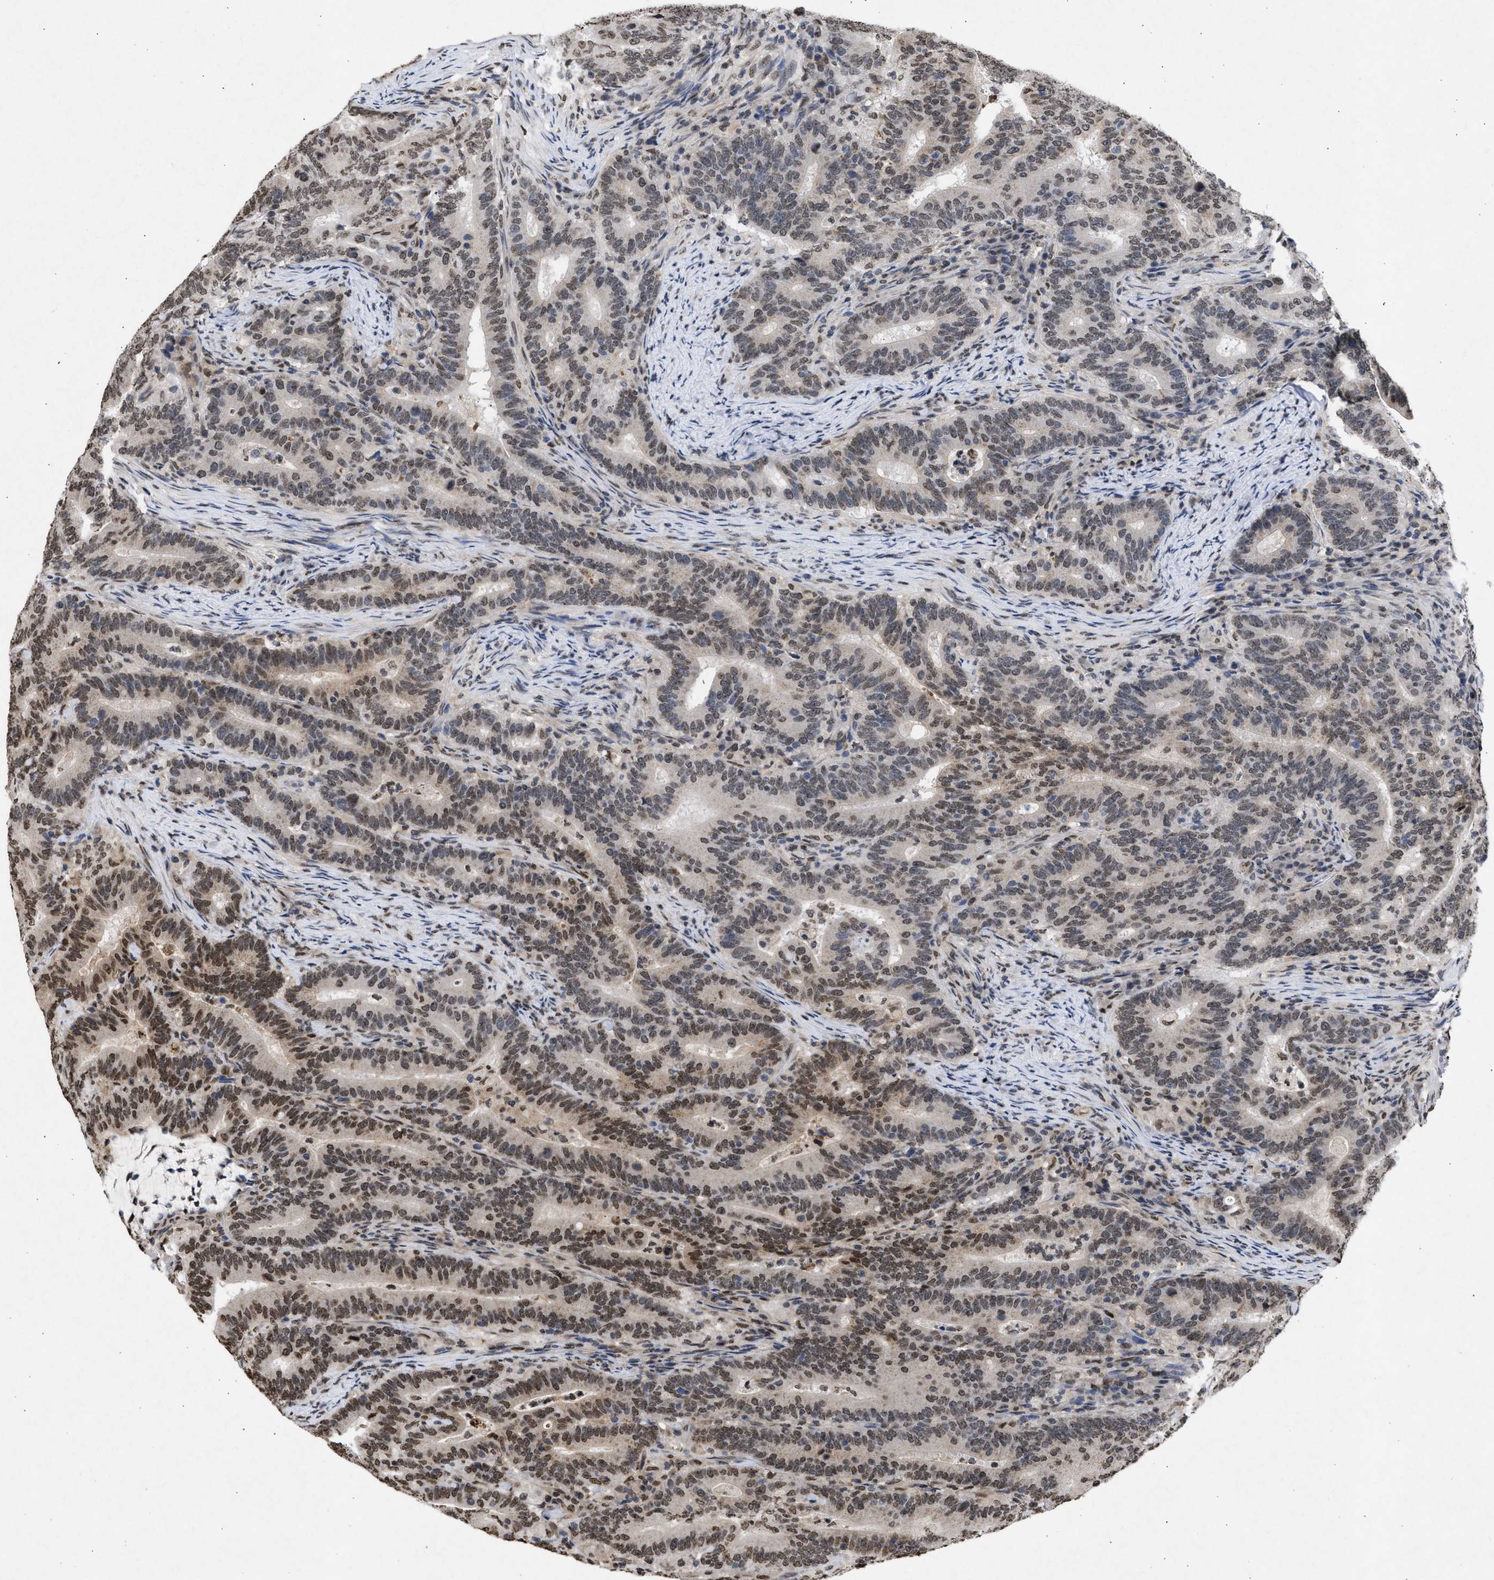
{"staining": {"intensity": "moderate", "quantity": "25%-75%", "location": "nuclear"}, "tissue": "colorectal cancer", "cell_type": "Tumor cells", "image_type": "cancer", "snomed": [{"axis": "morphology", "description": "Adenocarcinoma, NOS"}, {"axis": "topography", "description": "Colon"}], "caption": "Moderate nuclear staining is present in about 25%-75% of tumor cells in colorectal cancer (adenocarcinoma). (brown staining indicates protein expression, while blue staining denotes nuclei).", "gene": "NUP35", "patient": {"sex": "female", "age": 66}}